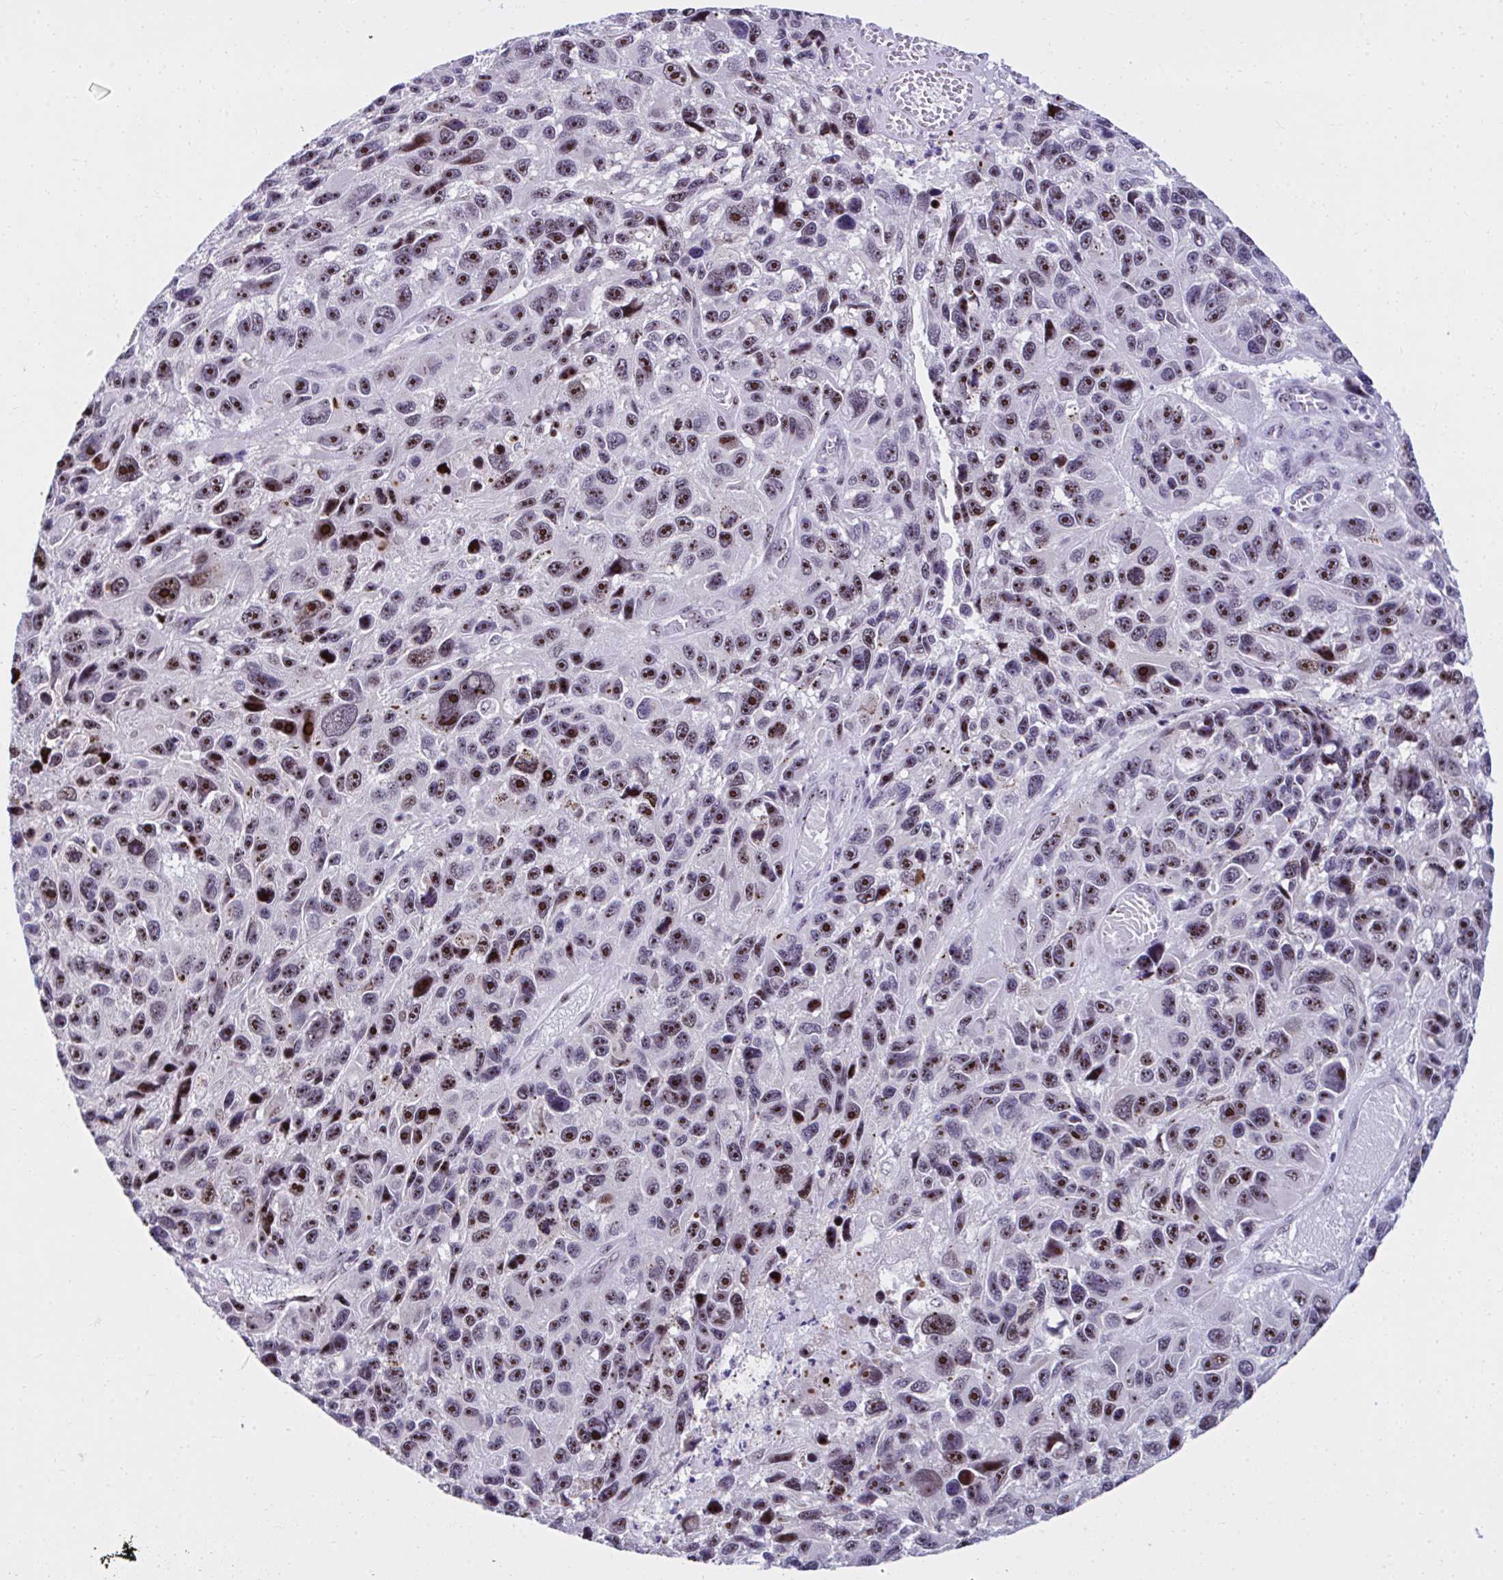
{"staining": {"intensity": "strong", "quantity": "25%-75%", "location": "nuclear"}, "tissue": "melanoma", "cell_type": "Tumor cells", "image_type": "cancer", "snomed": [{"axis": "morphology", "description": "Malignant melanoma, NOS"}, {"axis": "topography", "description": "Skin"}], "caption": "Immunohistochemistry (IHC) micrograph of neoplastic tissue: melanoma stained using IHC displays high levels of strong protein expression localized specifically in the nuclear of tumor cells, appearing as a nuclear brown color.", "gene": "CEP72", "patient": {"sex": "male", "age": 53}}